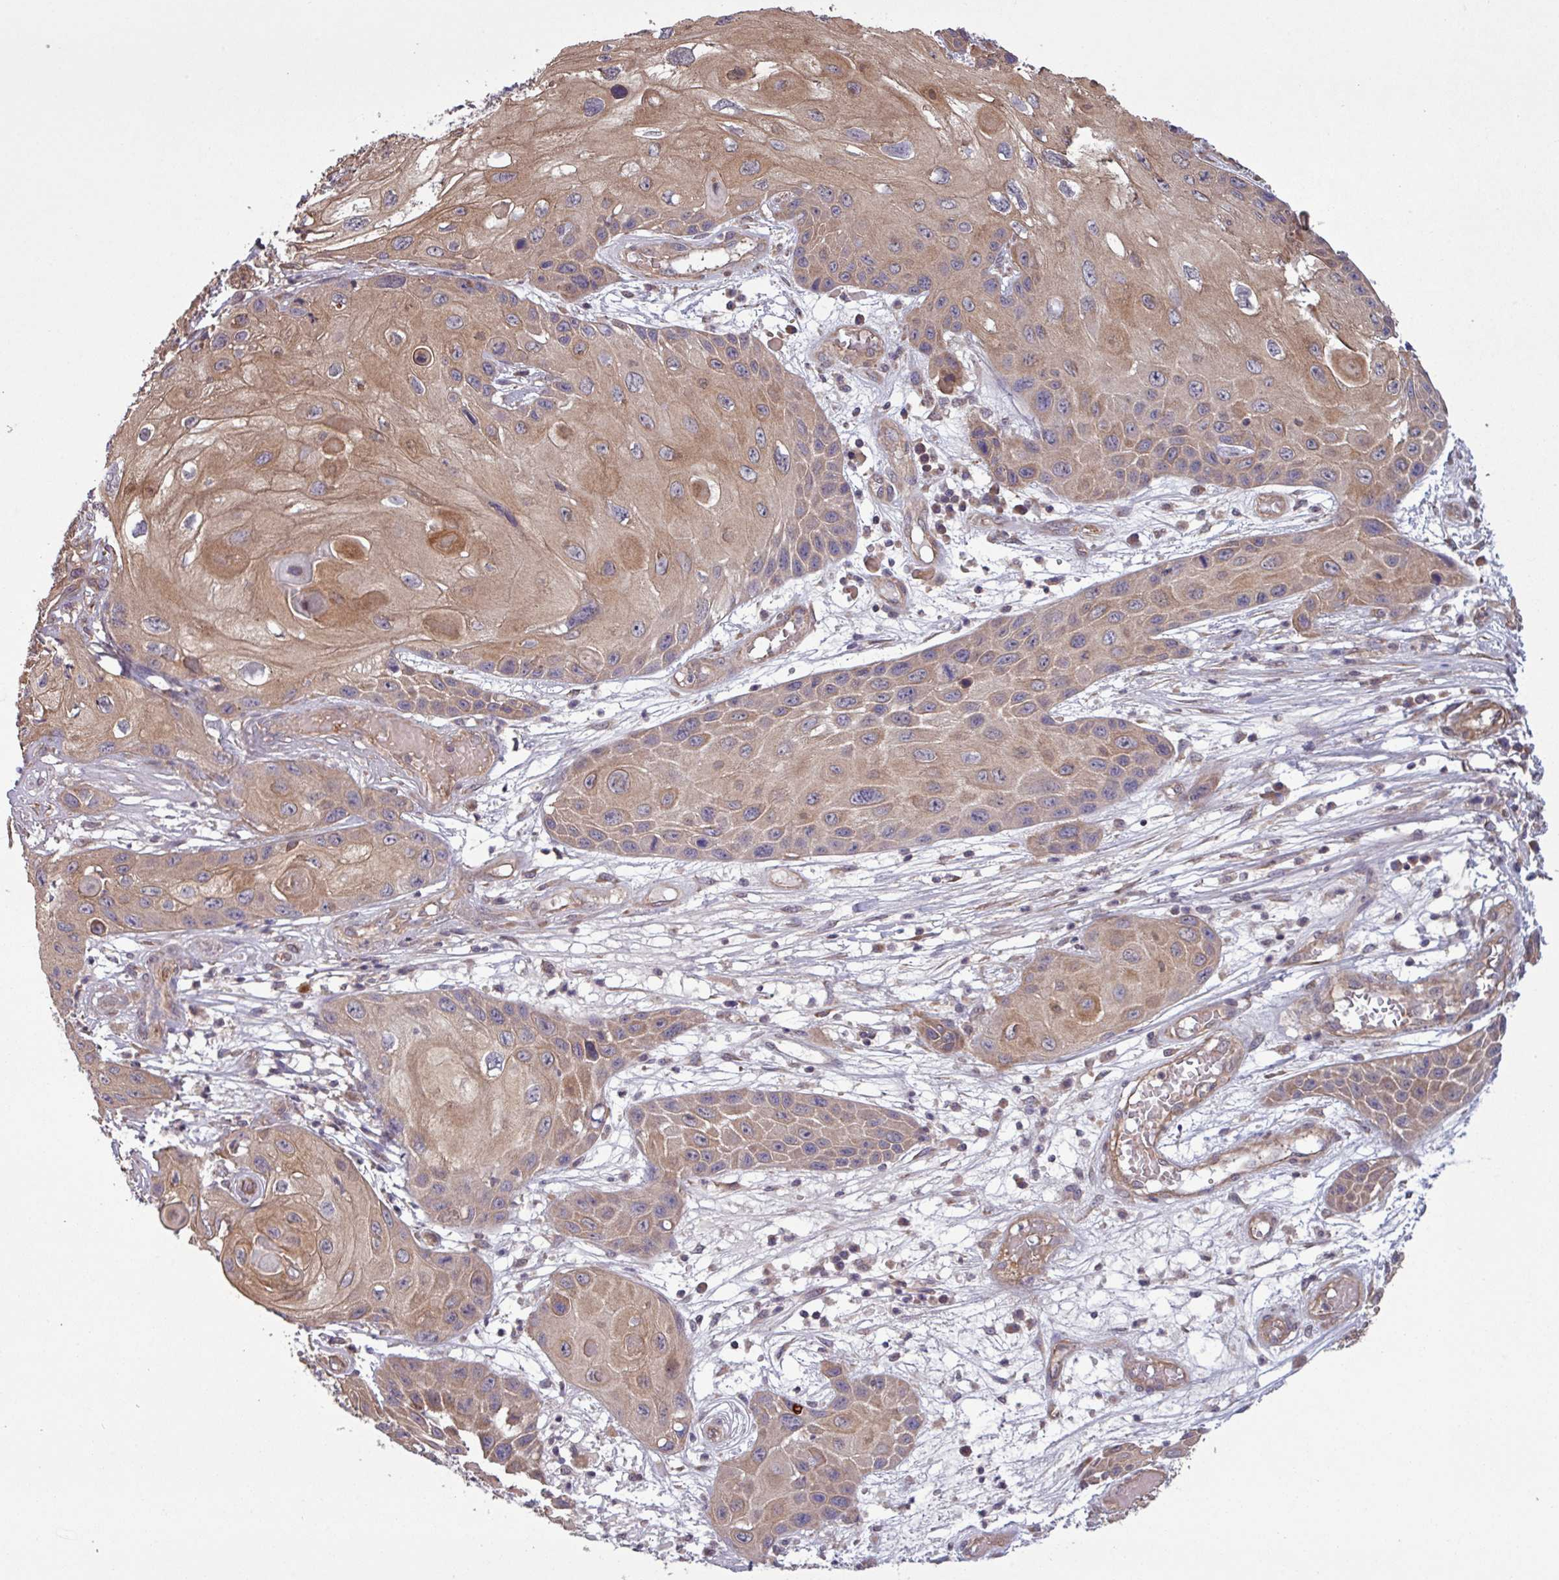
{"staining": {"intensity": "moderate", "quantity": ">75%", "location": "cytoplasmic/membranous"}, "tissue": "skin cancer", "cell_type": "Tumor cells", "image_type": "cancer", "snomed": [{"axis": "morphology", "description": "Squamous cell carcinoma, NOS"}, {"axis": "topography", "description": "Skin"}, {"axis": "topography", "description": "Vulva"}], "caption": "Human skin cancer (squamous cell carcinoma) stained with a protein marker reveals moderate staining in tumor cells.", "gene": "TRABD2A", "patient": {"sex": "female", "age": 44}}